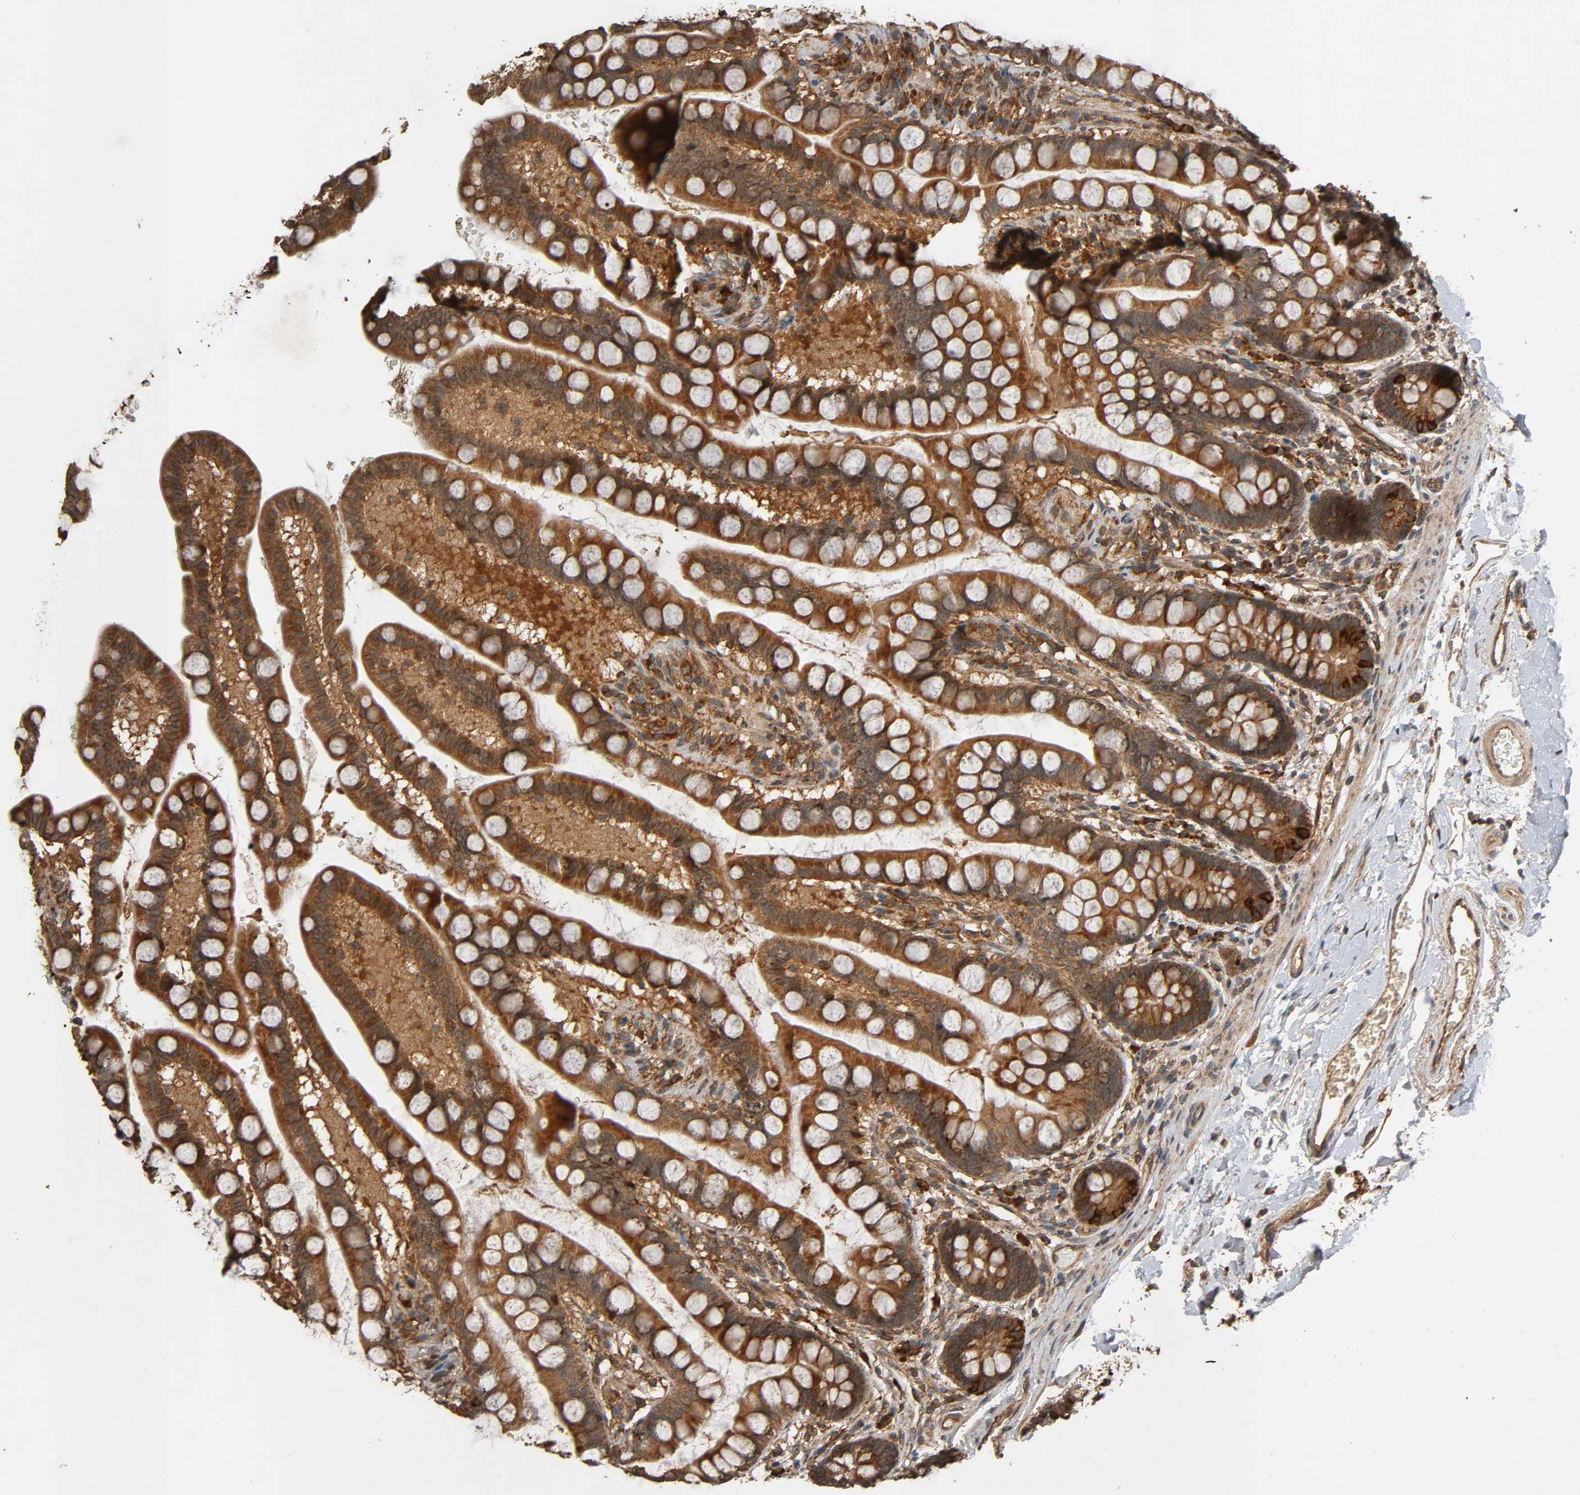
{"staining": {"intensity": "strong", "quantity": ">75%", "location": "cytoplasmic/membranous"}, "tissue": "small intestine", "cell_type": "Glandular cells", "image_type": "normal", "snomed": [{"axis": "morphology", "description": "Normal tissue, NOS"}, {"axis": "topography", "description": "Small intestine"}], "caption": "This micrograph reveals IHC staining of benign human small intestine, with high strong cytoplasmic/membranous positivity in approximately >75% of glandular cells.", "gene": "MAP3K8", "patient": {"sex": "female", "age": 58}}